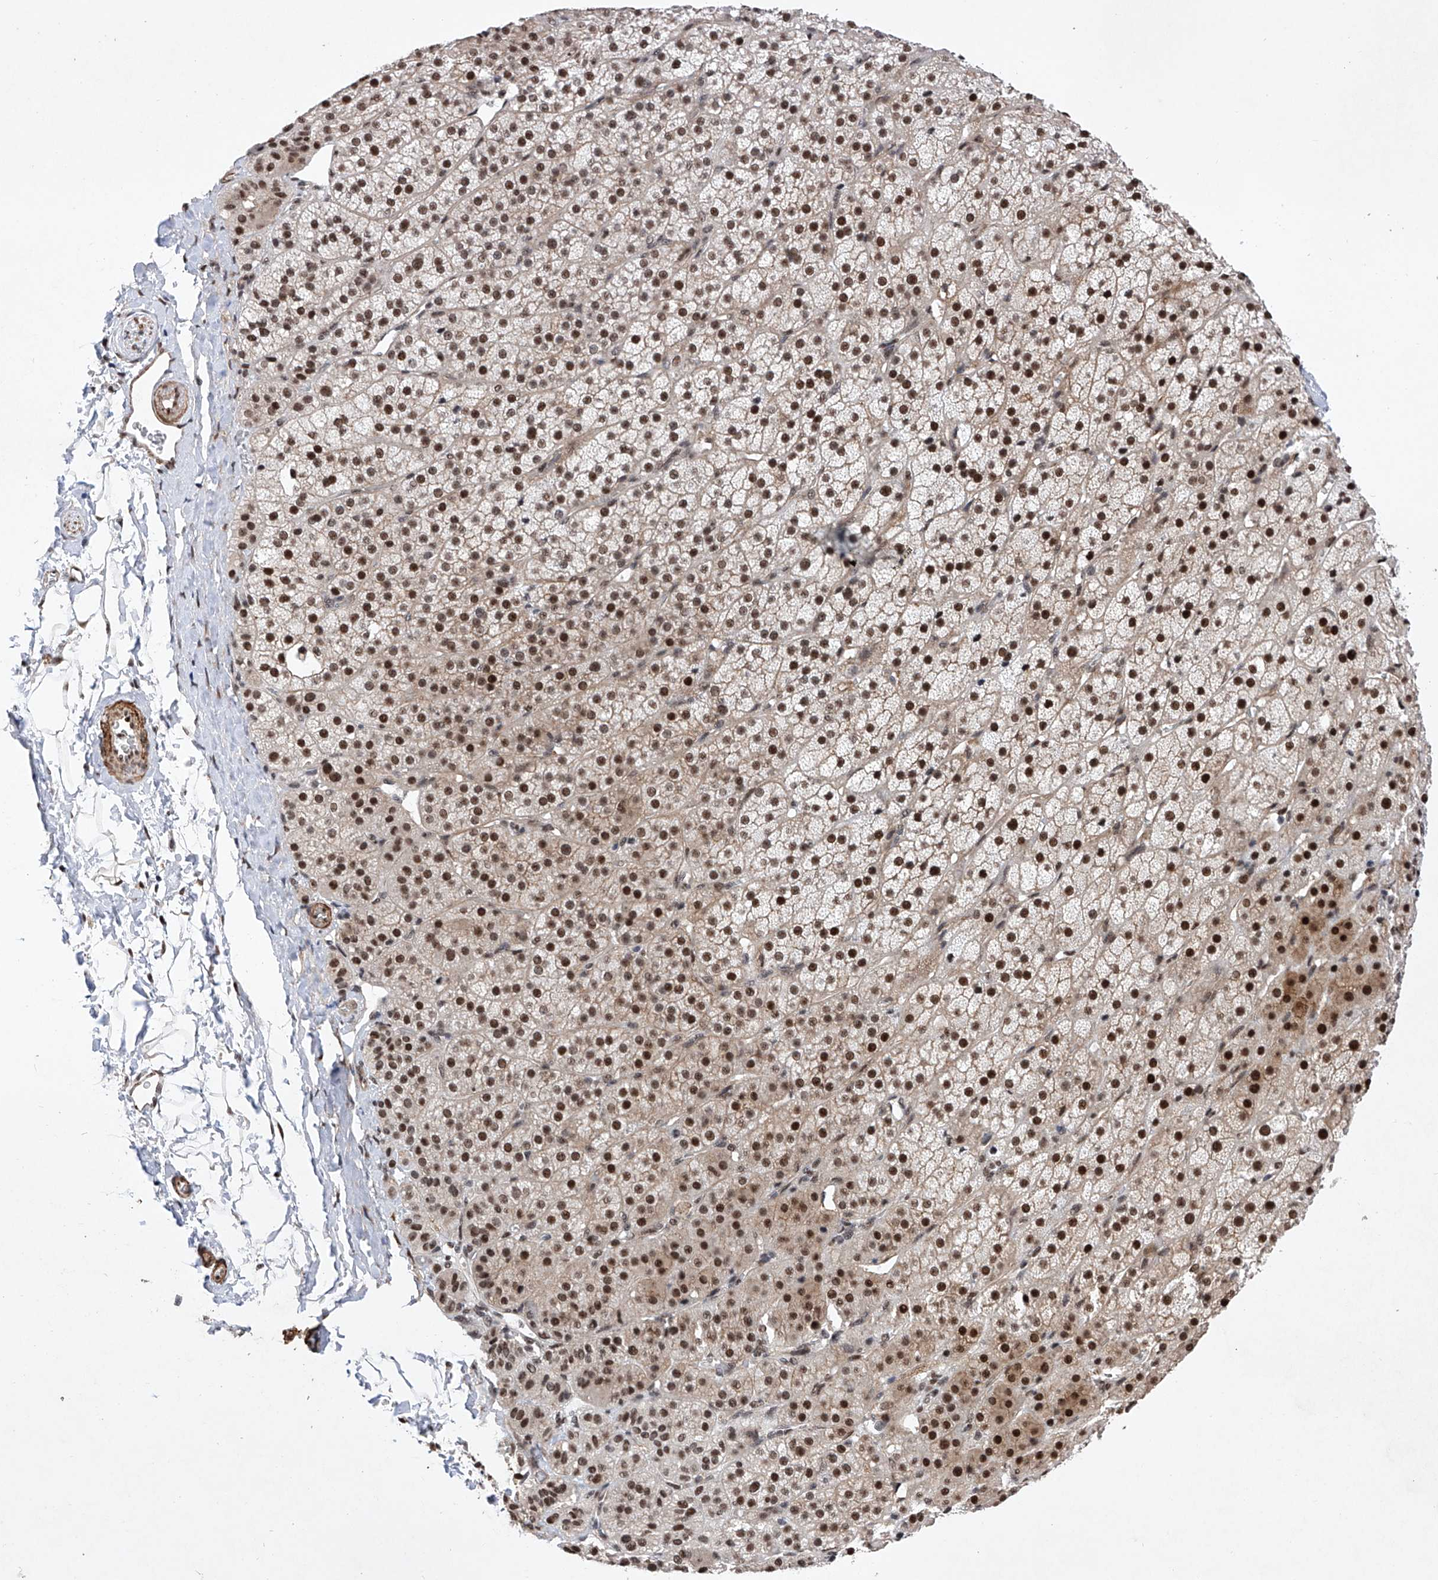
{"staining": {"intensity": "strong", "quantity": "25%-75%", "location": "cytoplasmic/membranous,nuclear"}, "tissue": "adrenal gland", "cell_type": "Glandular cells", "image_type": "normal", "snomed": [{"axis": "morphology", "description": "Normal tissue, NOS"}, {"axis": "topography", "description": "Adrenal gland"}], "caption": "Protein staining by immunohistochemistry exhibits strong cytoplasmic/membranous,nuclear positivity in about 25%-75% of glandular cells in unremarkable adrenal gland. The staining was performed using DAB to visualize the protein expression in brown, while the nuclei were stained in blue with hematoxylin (Magnification: 20x).", "gene": "NFATC4", "patient": {"sex": "female", "age": 57}}